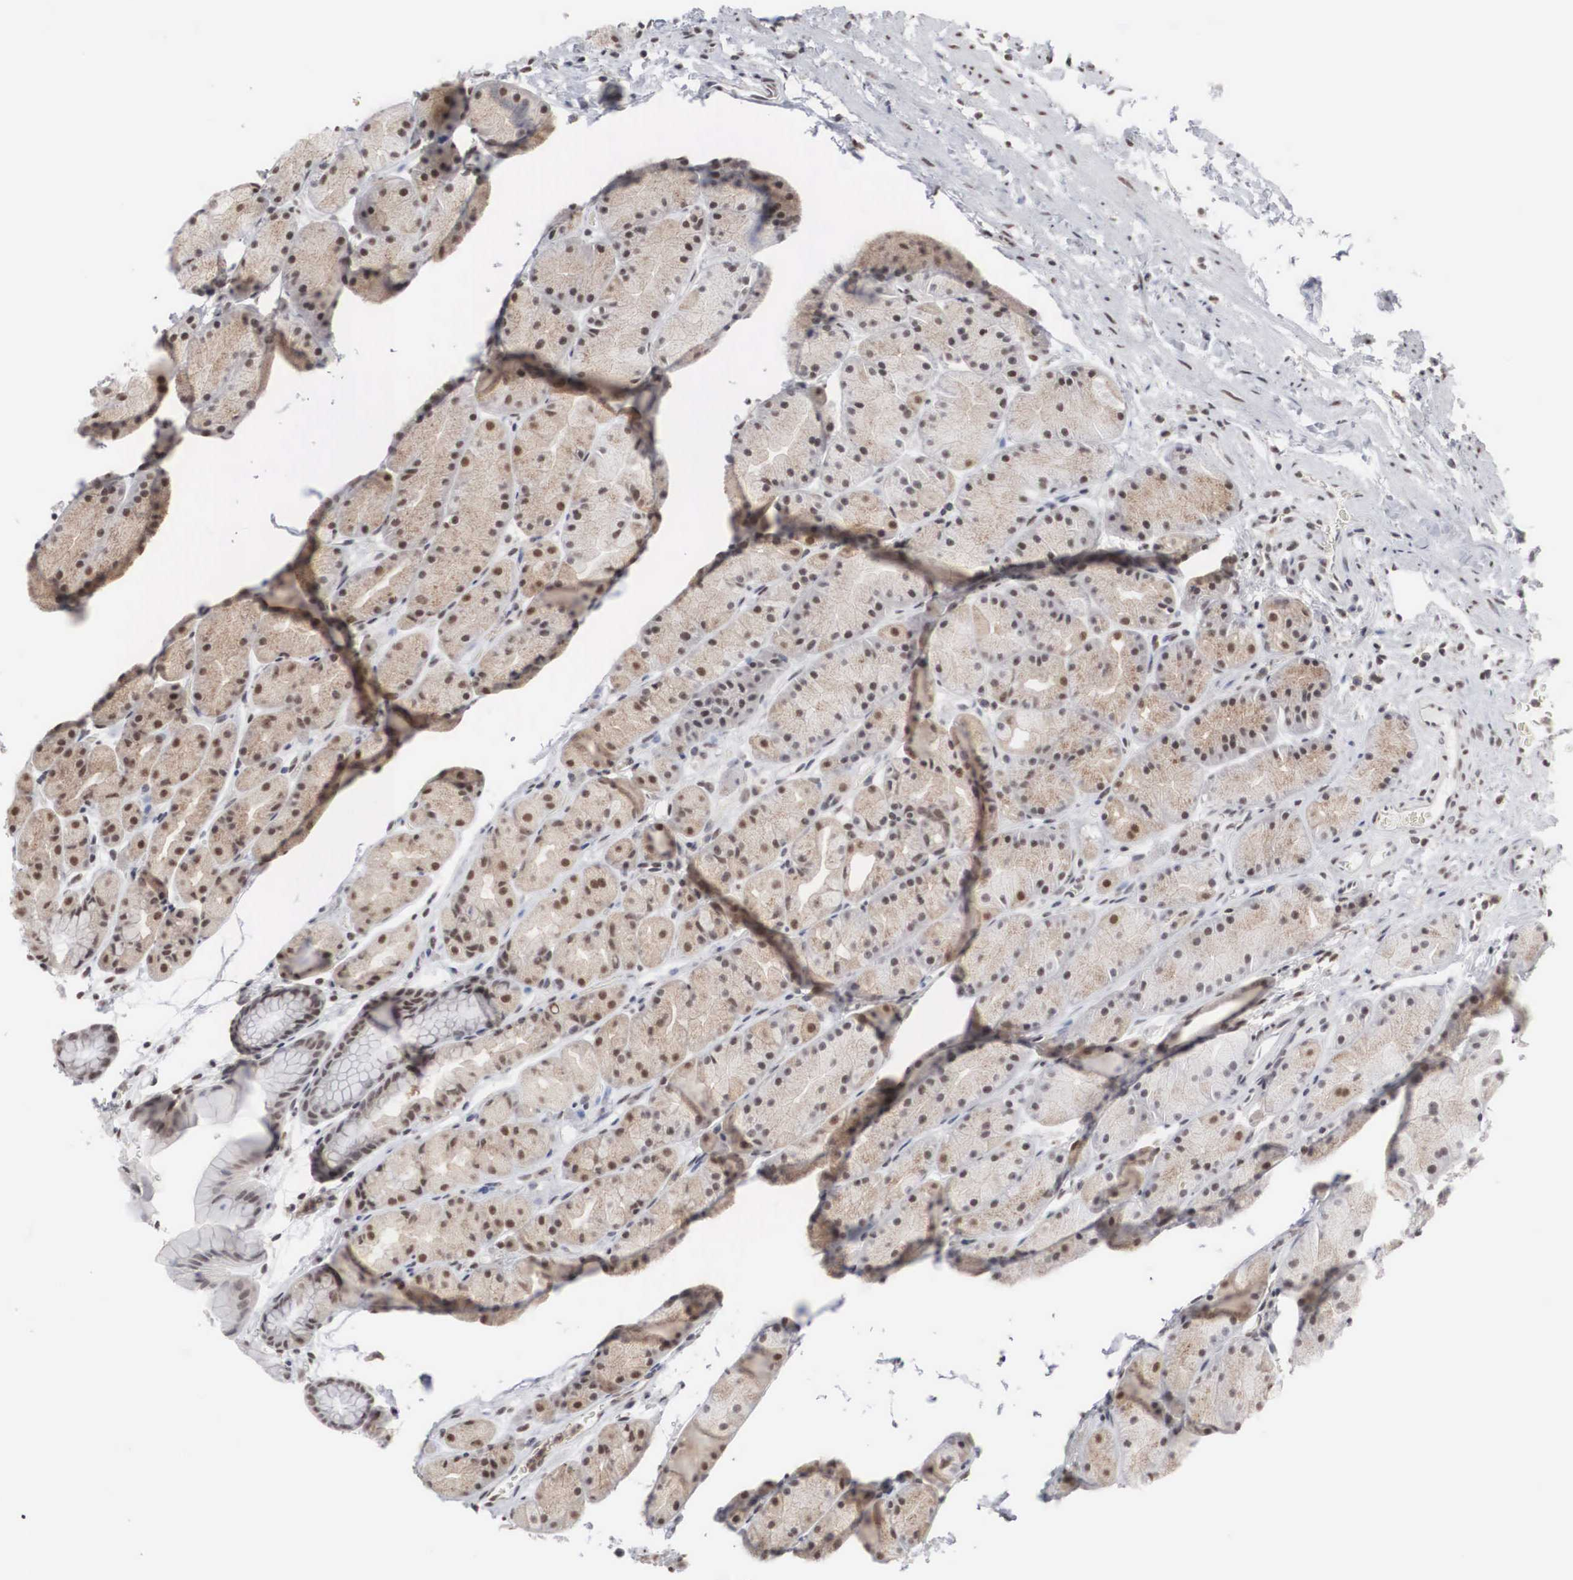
{"staining": {"intensity": "weak", "quantity": "25%-75%", "location": "cytoplasmic/membranous,nuclear"}, "tissue": "stomach", "cell_type": "Glandular cells", "image_type": "normal", "snomed": [{"axis": "morphology", "description": "Adenocarcinoma, NOS"}, {"axis": "topography", "description": "Stomach, upper"}], "caption": "Approximately 25%-75% of glandular cells in normal human stomach display weak cytoplasmic/membranous,nuclear protein staining as visualized by brown immunohistochemical staining.", "gene": "AUTS2", "patient": {"sex": "male", "age": 47}}